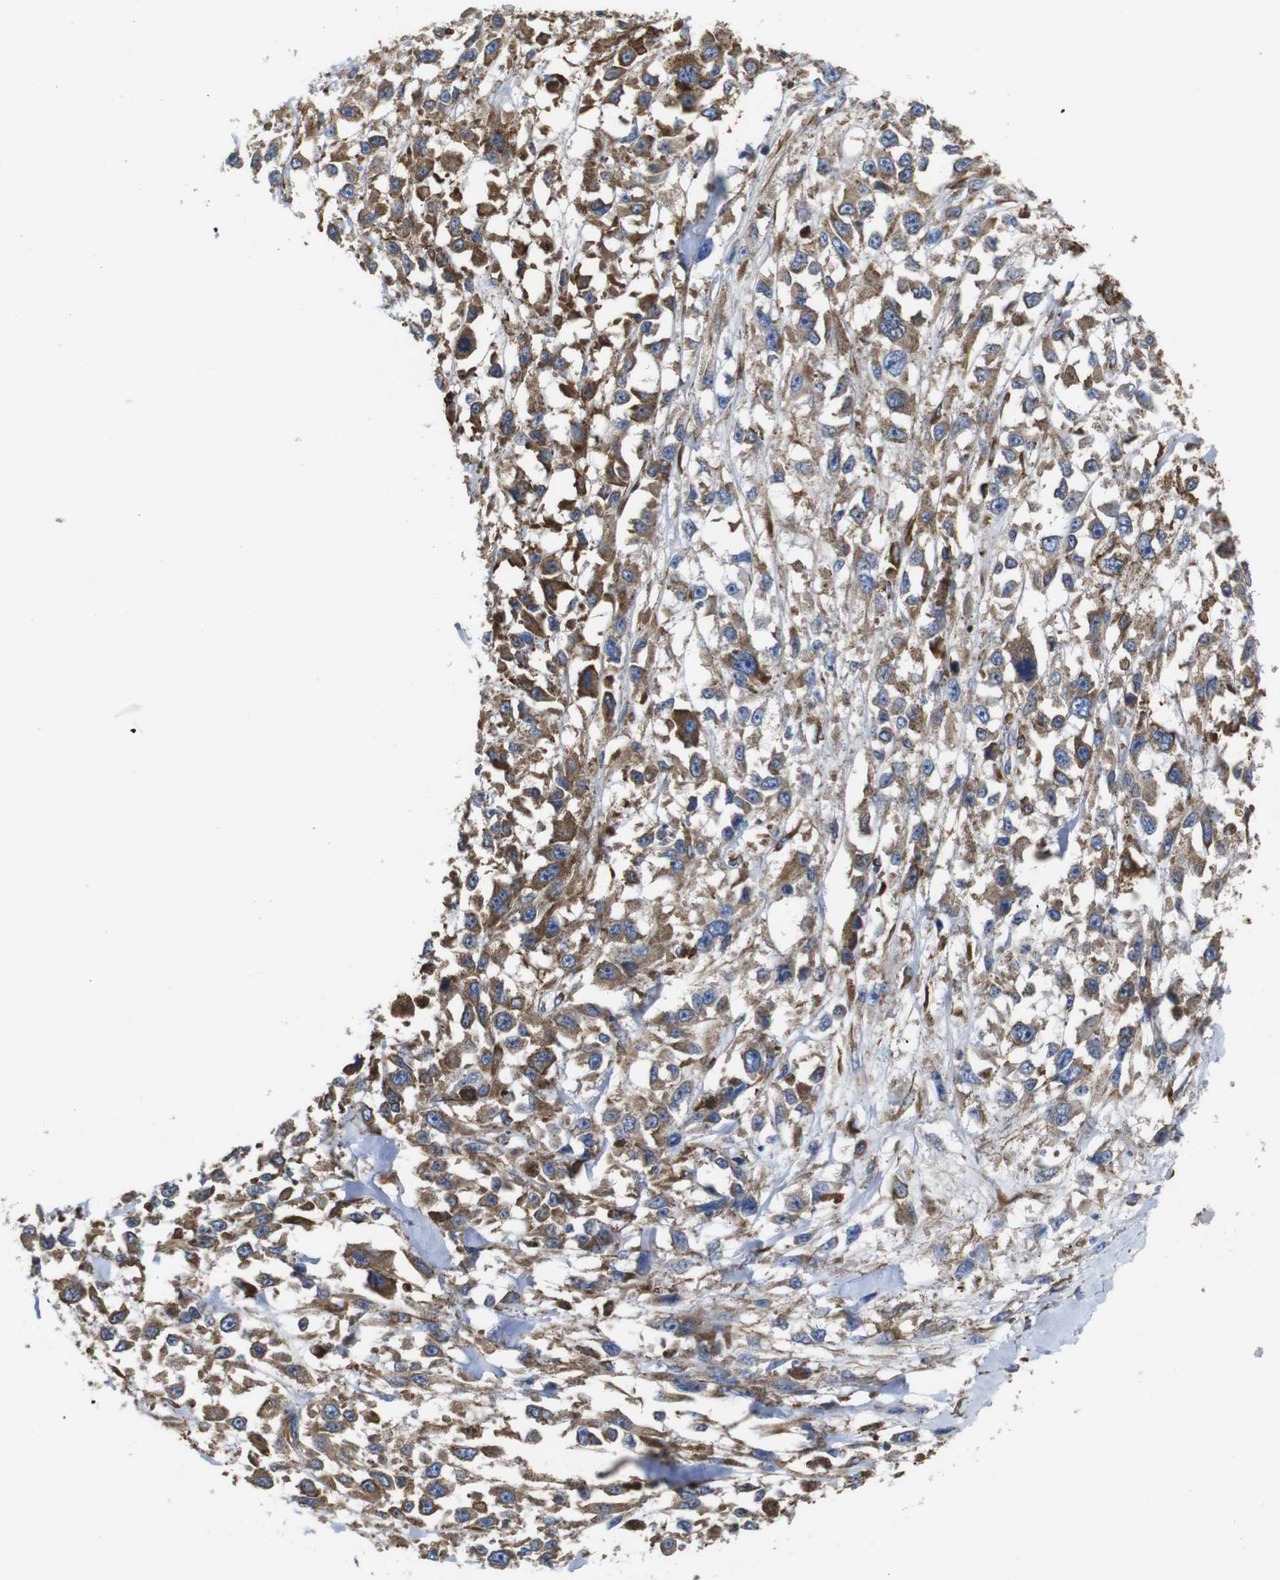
{"staining": {"intensity": "moderate", "quantity": ">75%", "location": "cytoplasmic/membranous"}, "tissue": "melanoma", "cell_type": "Tumor cells", "image_type": "cancer", "snomed": [{"axis": "morphology", "description": "Malignant melanoma, Metastatic site"}, {"axis": "topography", "description": "Lymph node"}], "caption": "Melanoma was stained to show a protein in brown. There is medium levels of moderate cytoplasmic/membranous expression in about >75% of tumor cells.", "gene": "PPIB", "patient": {"sex": "male", "age": 59}}